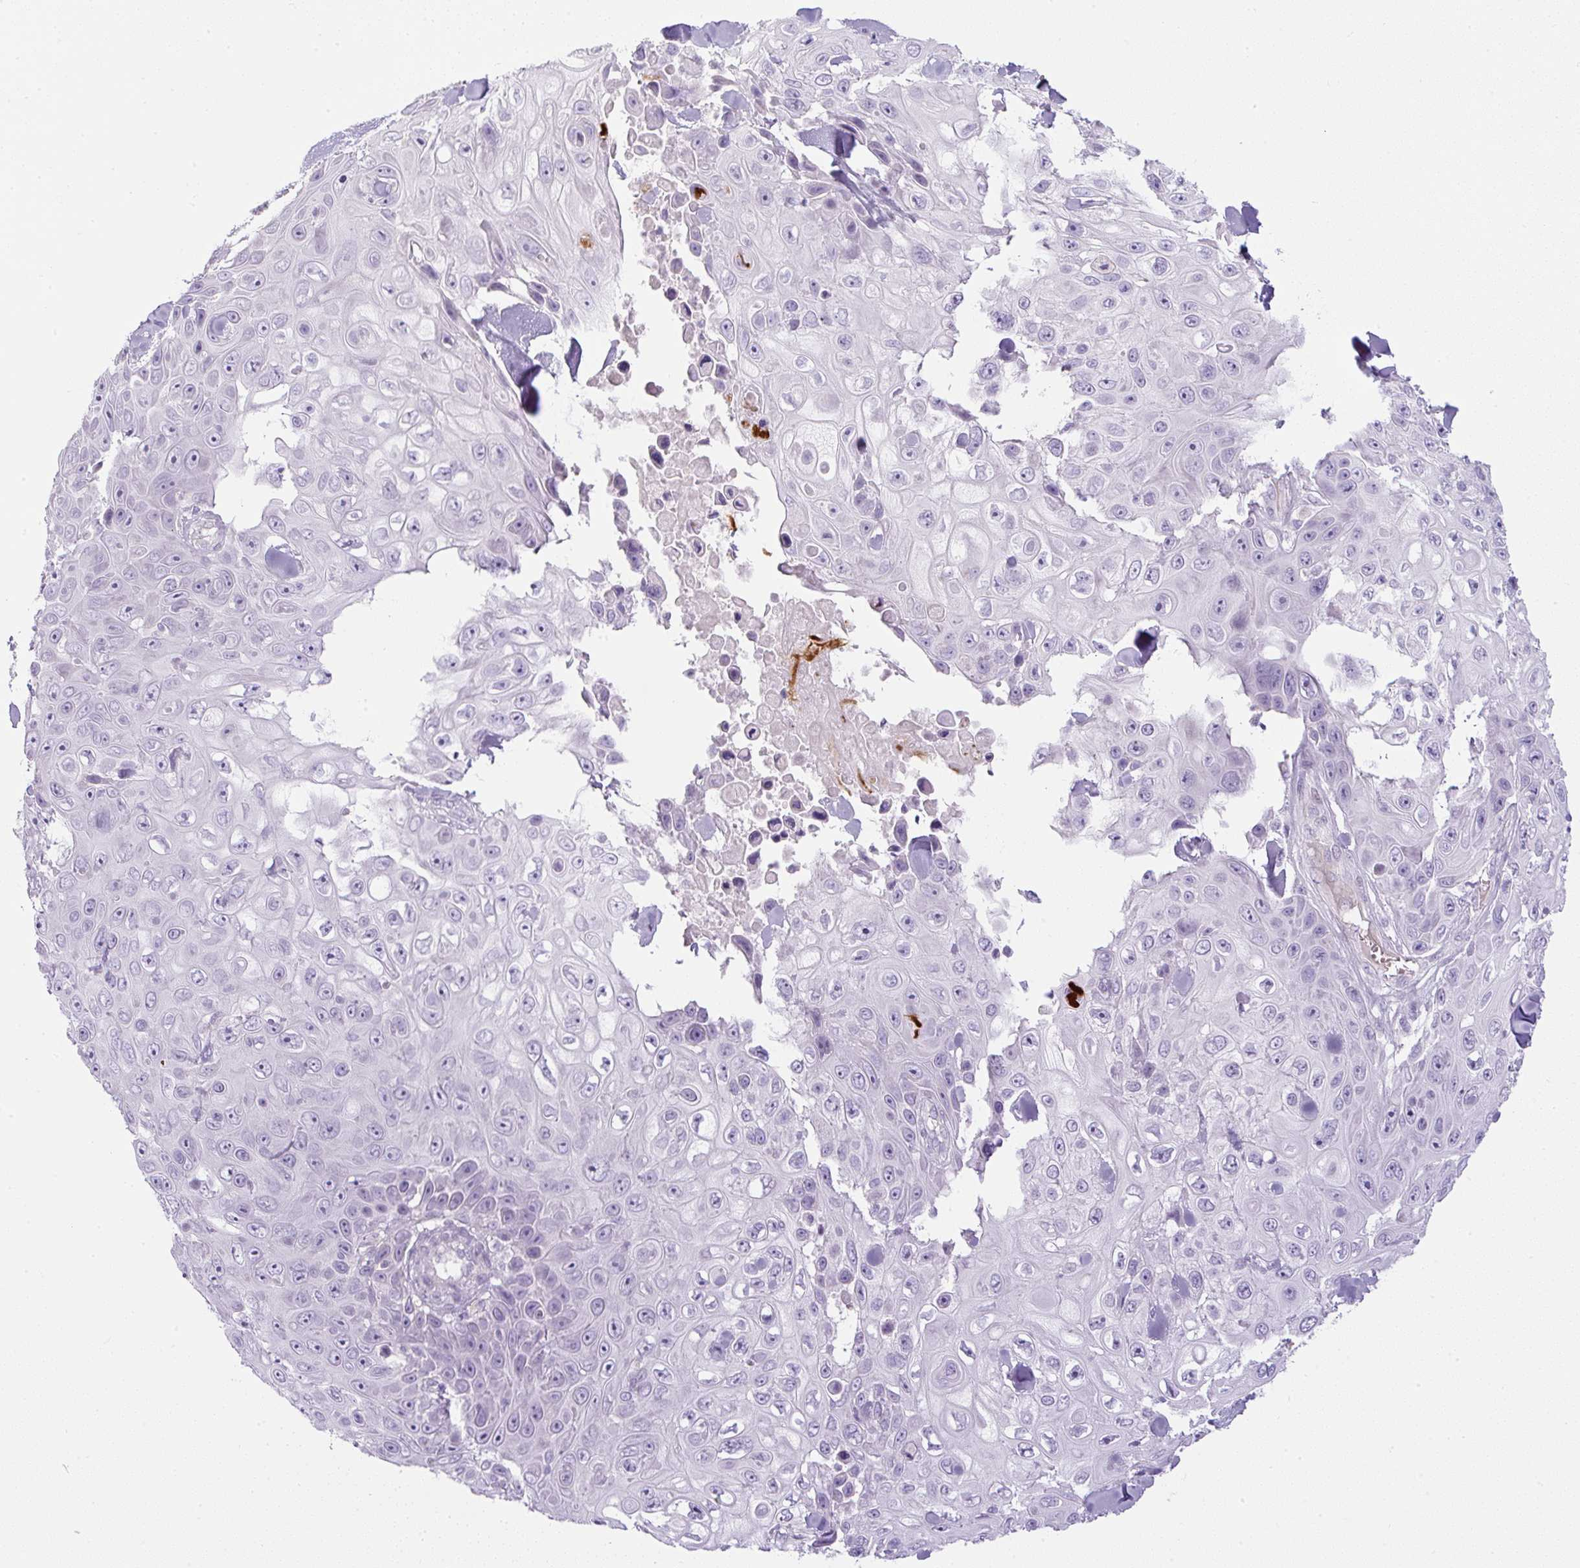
{"staining": {"intensity": "negative", "quantity": "none", "location": "none"}, "tissue": "skin cancer", "cell_type": "Tumor cells", "image_type": "cancer", "snomed": [{"axis": "morphology", "description": "Squamous cell carcinoma, NOS"}, {"axis": "topography", "description": "Skin"}], "caption": "High power microscopy photomicrograph of an immunohistochemistry (IHC) histopathology image of skin cancer (squamous cell carcinoma), revealing no significant staining in tumor cells. The staining was performed using DAB (3,3'-diaminobenzidine) to visualize the protein expression in brown, while the nuclei were stained in blue with hematoxylin (Magnification: 20x).", "gene": "FGFBP3", "patient": {"sex": "male", "age": 82}}